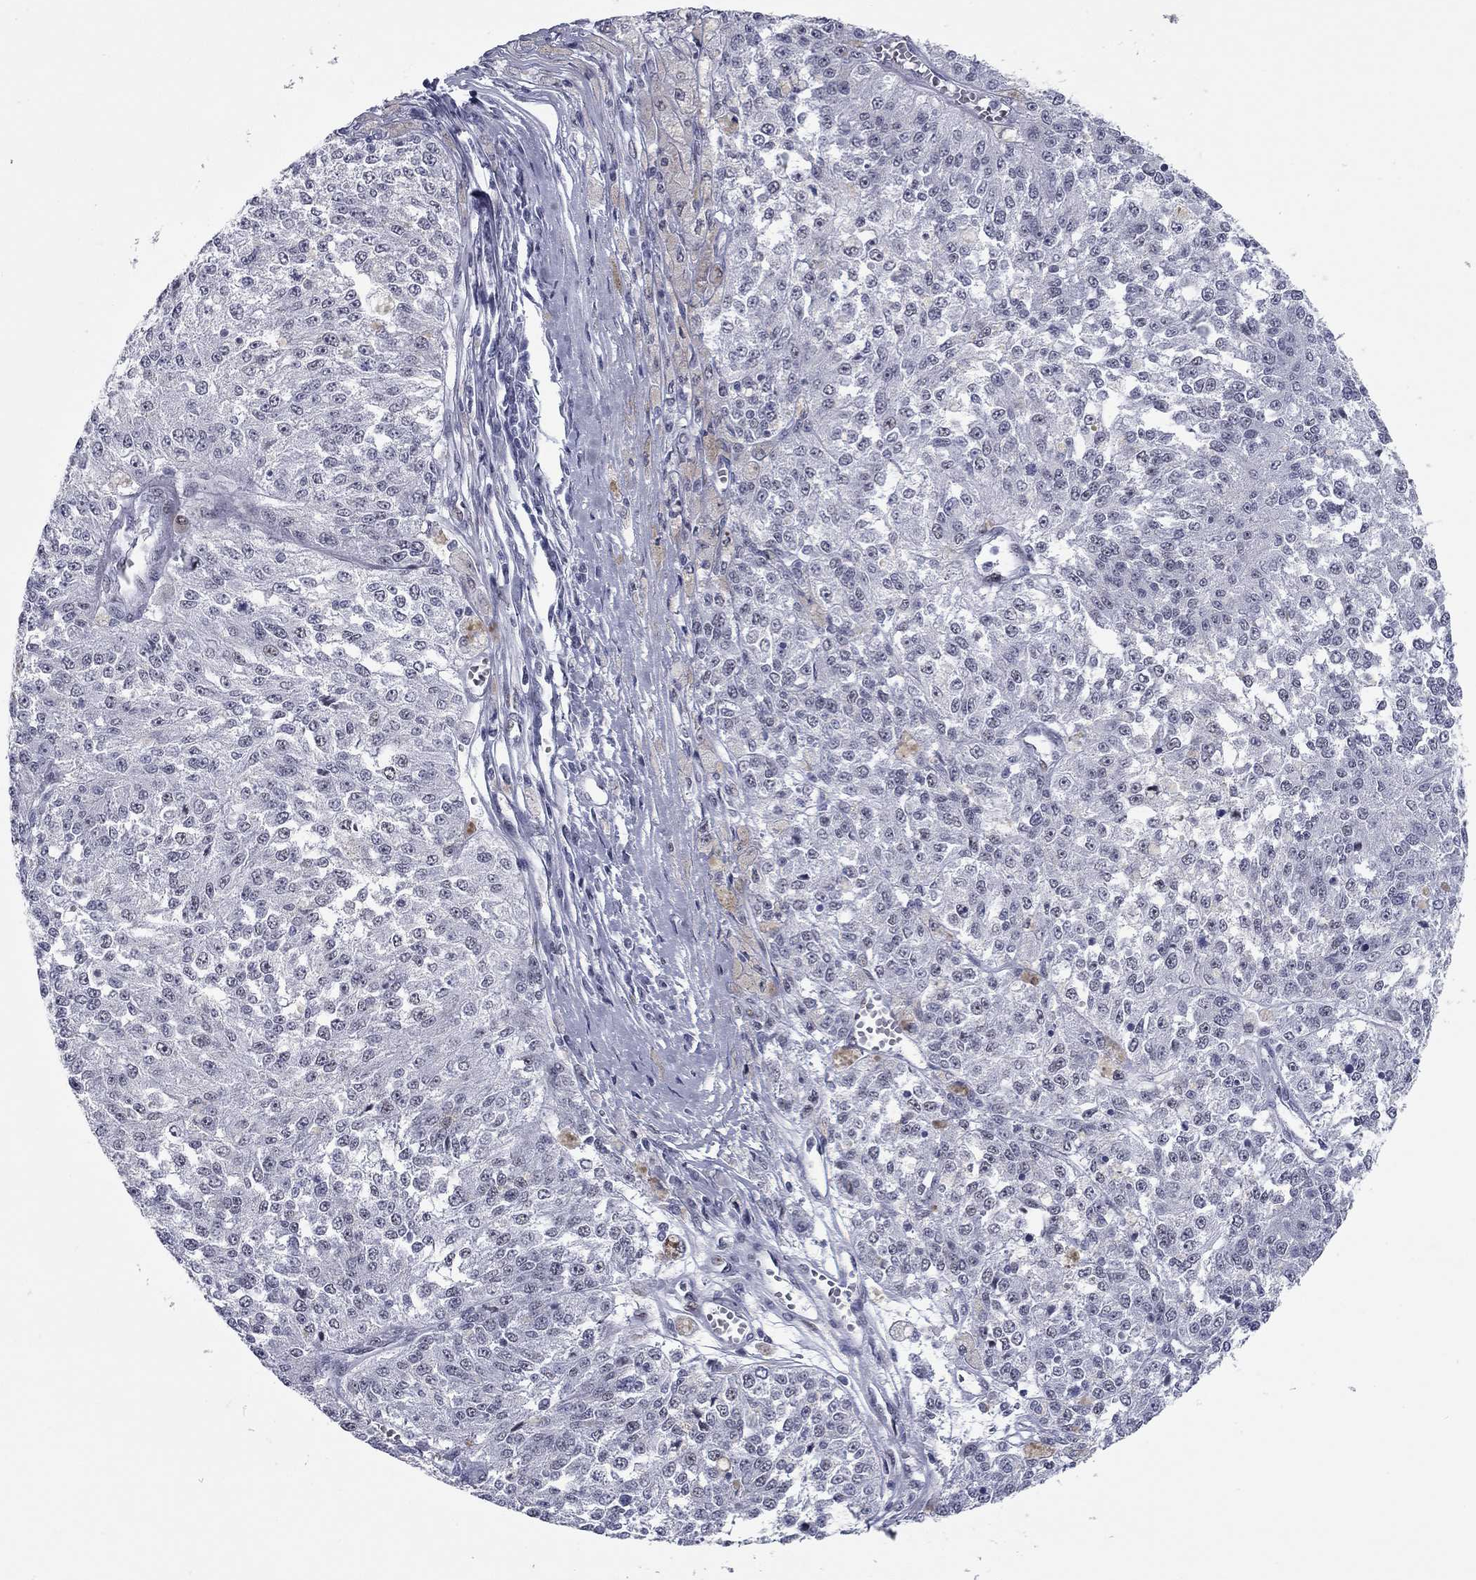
{"staining": {"intensity": "negative", "quantity": "none", "location": "none"}, "tissue": "melanoma", "cell_type": "Tumor cells", "image_type": "cancer", "snomed": [{"axis": "morphology", "description": "Malignant melanoma, Metastatic site"}, {"axis": "topography", "description": "Lymph node"}], "caption": "Immunohistochemical staining of melanoma demonstrates no significant staining in tumor cells. (DAB (3,3'-diaminobenzidine) IHC with hematoxylin counter stain).", "gene": "ASF1B", "patient": {"sex": "female", "age": 64}}